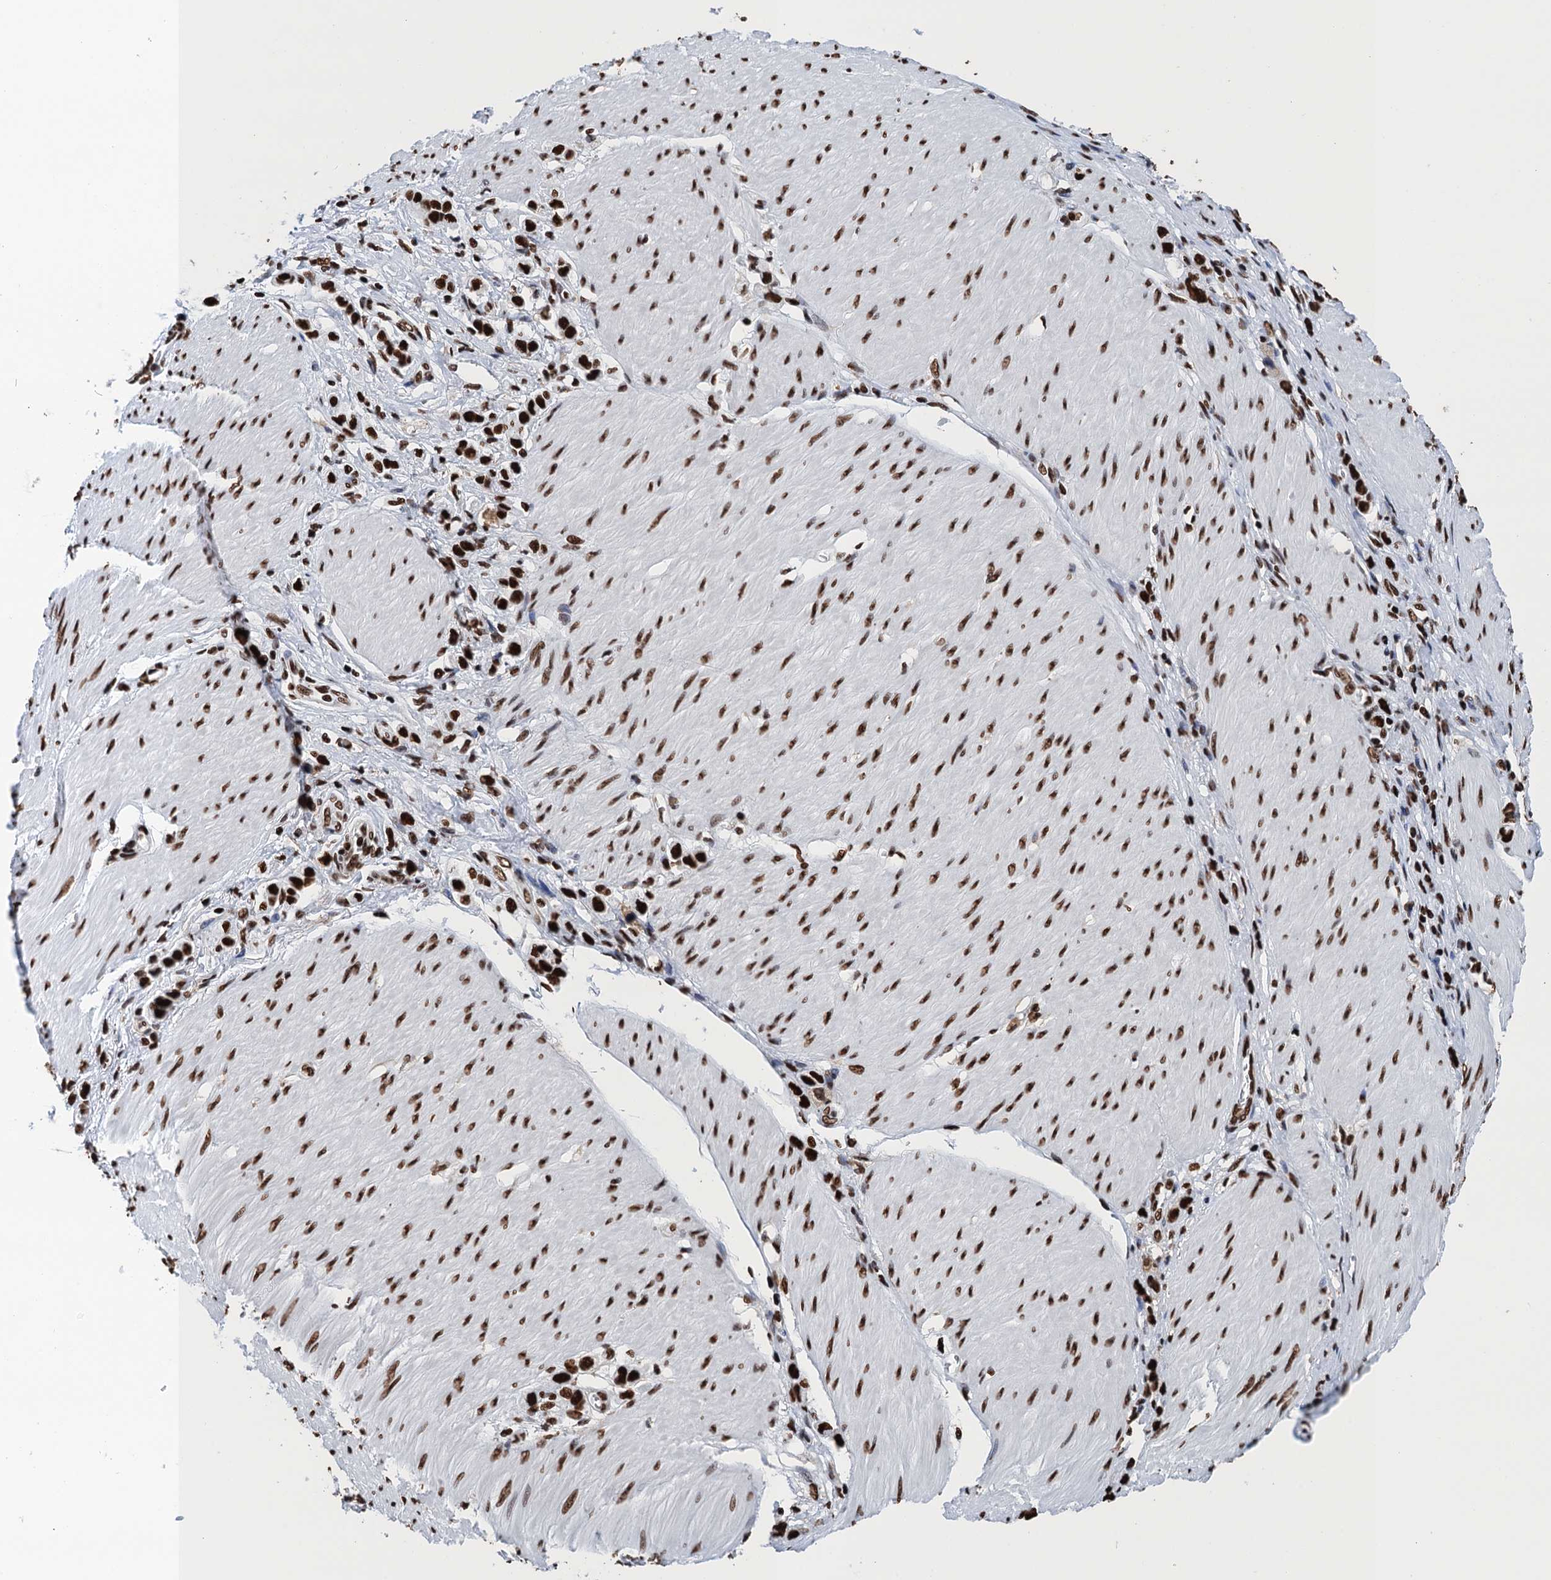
{"staining": {"intensity": "strong", "quantity": ">75%", "location": "nuclear"}, "tissue": "stomach cancer", "cell_type": "Tumor cells", "image_type": "cancer", "snomed": [{"axis": "morphology", "description": "Normal tissue, NOS"}, {"axis": "morphology", "description": "Adenocarcinoma, NOS"}, {"axis": "topography", "description": "Stomach, upper"}, {"axis": "topography", "description": "Stomach"}], "caption": "Stomach cancer was stained to show a protein in brown. There is high levels of strong nuclear expression in approximately >75% of tumor cells. The staining is performed using DAB brown chromogen to label protein expression. The nuclei are counter-stained blue using hematoxylin.", "gene": "UBA2", "patient": {"sex": "female", "age": 65}}